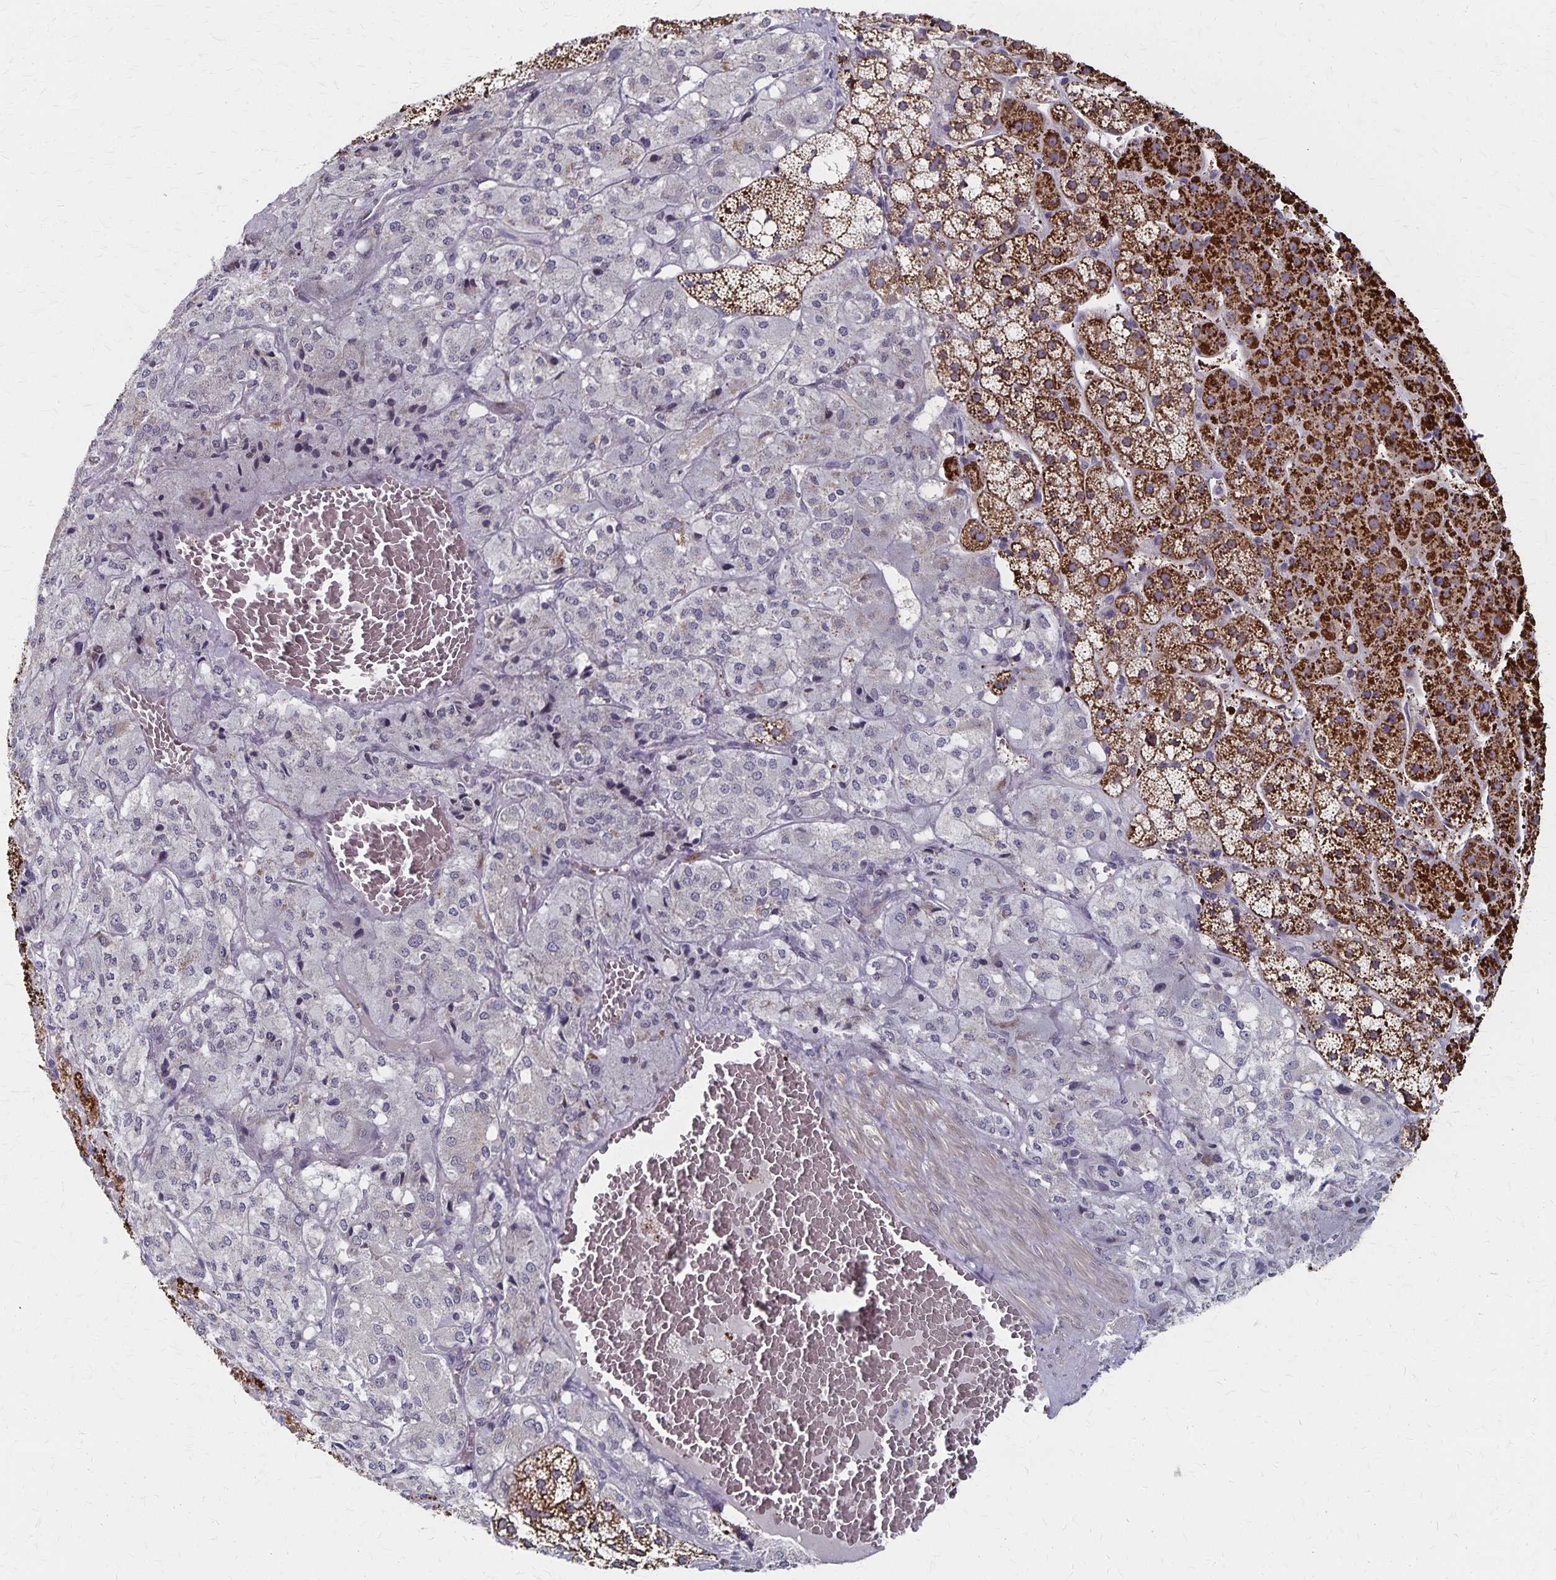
{"staining": {"intensity": "strong", "quantity": ">75%", "location": "cytoplasmic/membranous"}, "tissue": "adrenal gland", "cell_type": "Glandular cells", "image_type": "normal", "snomed": [{"axis": "morphology", "description": "Normal tissue, NOS"}, {"axis": "topography", "description": "Adrenal gland"}], "caption": "This is a histology image of immunohistochemistry (IHC) staining of unremarkable adrenal gland, which shows strong positivity in the cytoplasmic/membranous of glandular cells.", "gene": "DYRK4", "patient": {"sex": "male", "age": 53}}